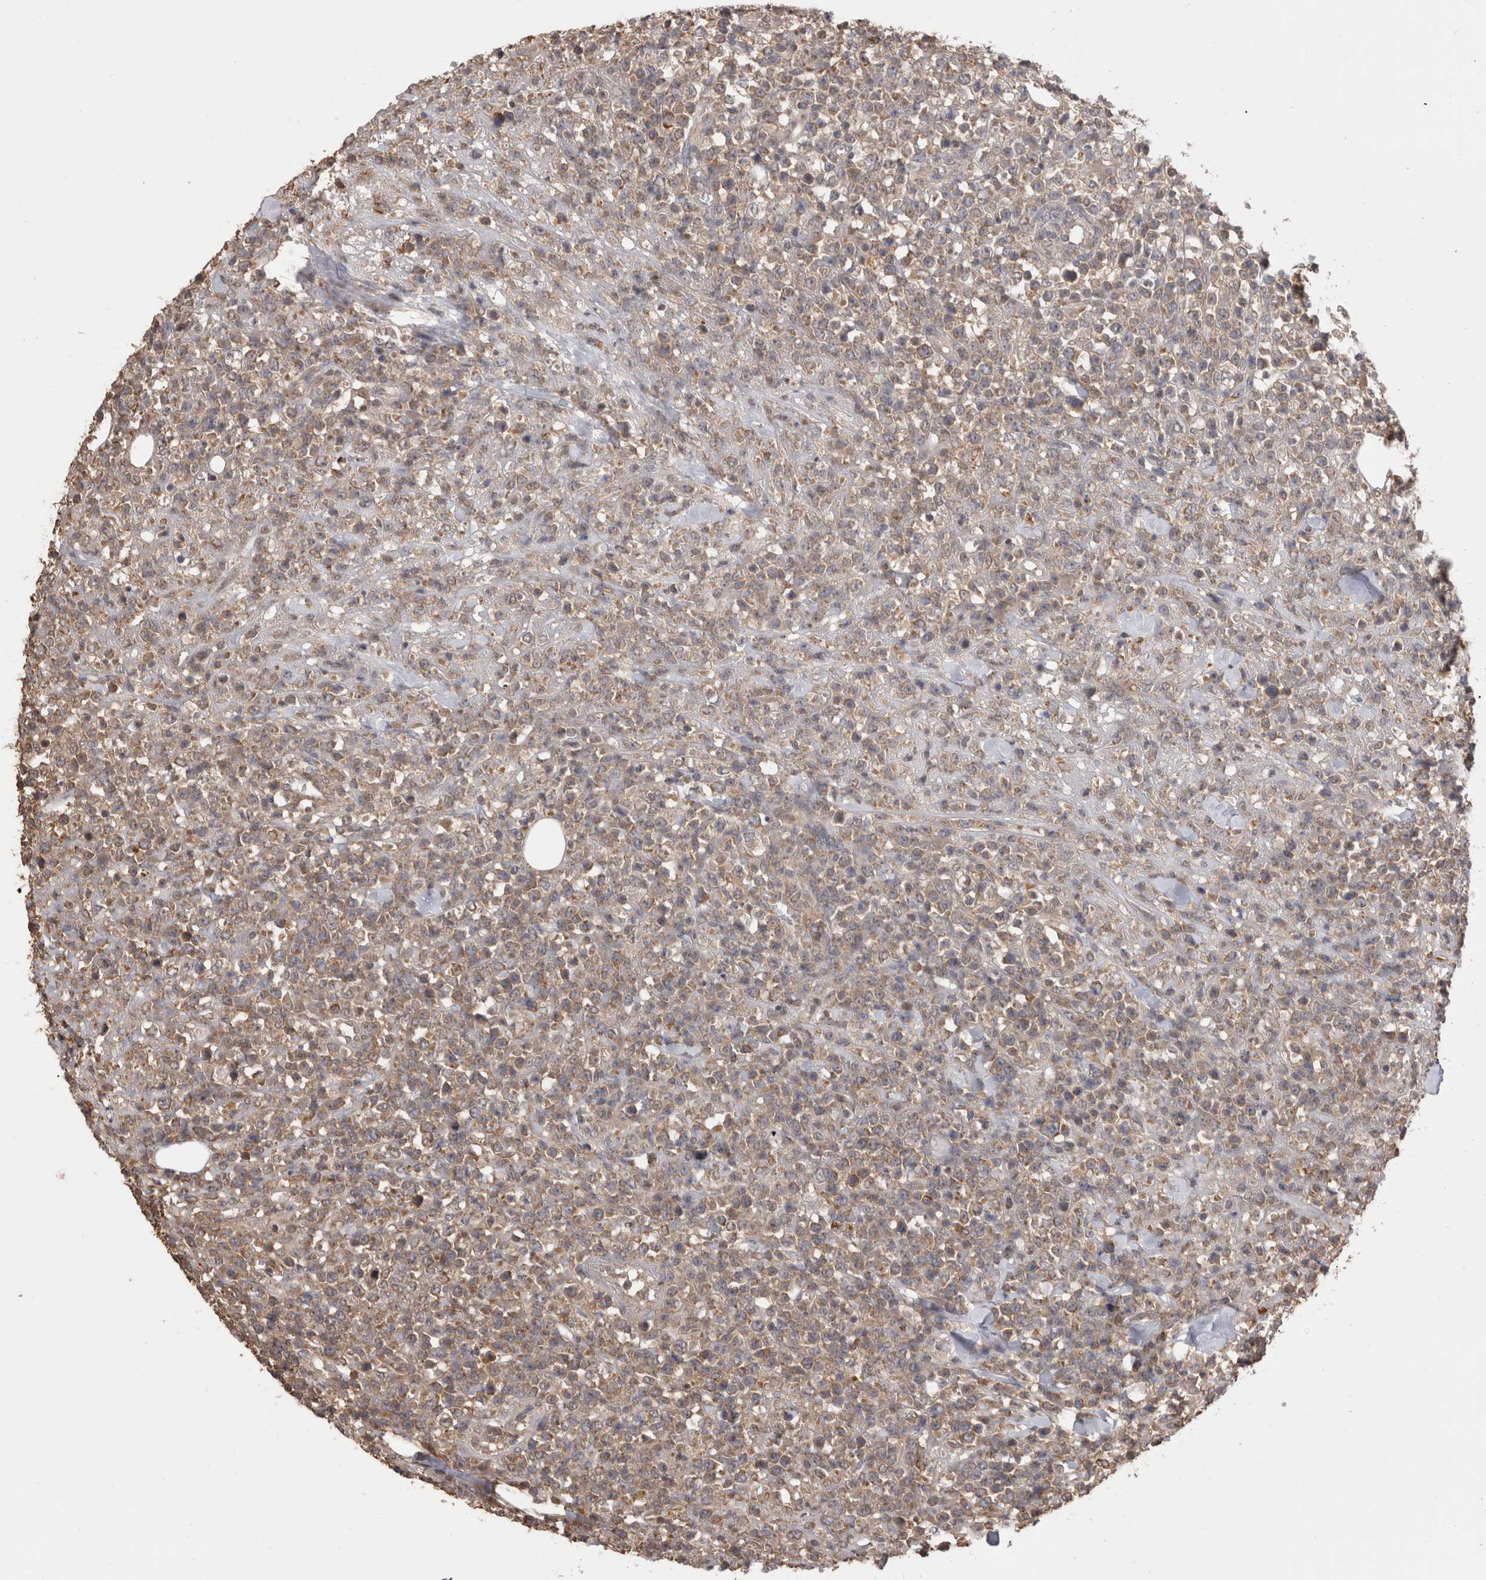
{"staining": {"intensity": "weak", "quantity": "25%-75%", "location": "cytoplasmic/membranous"}, "tissue": "lymphoma", "cell_type": "Tumor cells", "image_type": "cancer", "snomed": [{"axis": "morphology", "description": "Malignant lymphoma, non-Hodgkin's type, High grade"}, {"axis": "topography", "description": "Colon"}], "caption": "About 25%-75% of tumor cells in lymphoma exhibit weak cytoplasmic/membranous protein staining as visualized by brown immunohistochemical staining.", "gene": "PREP", "patient": {"sex": "female", "age": 53}}